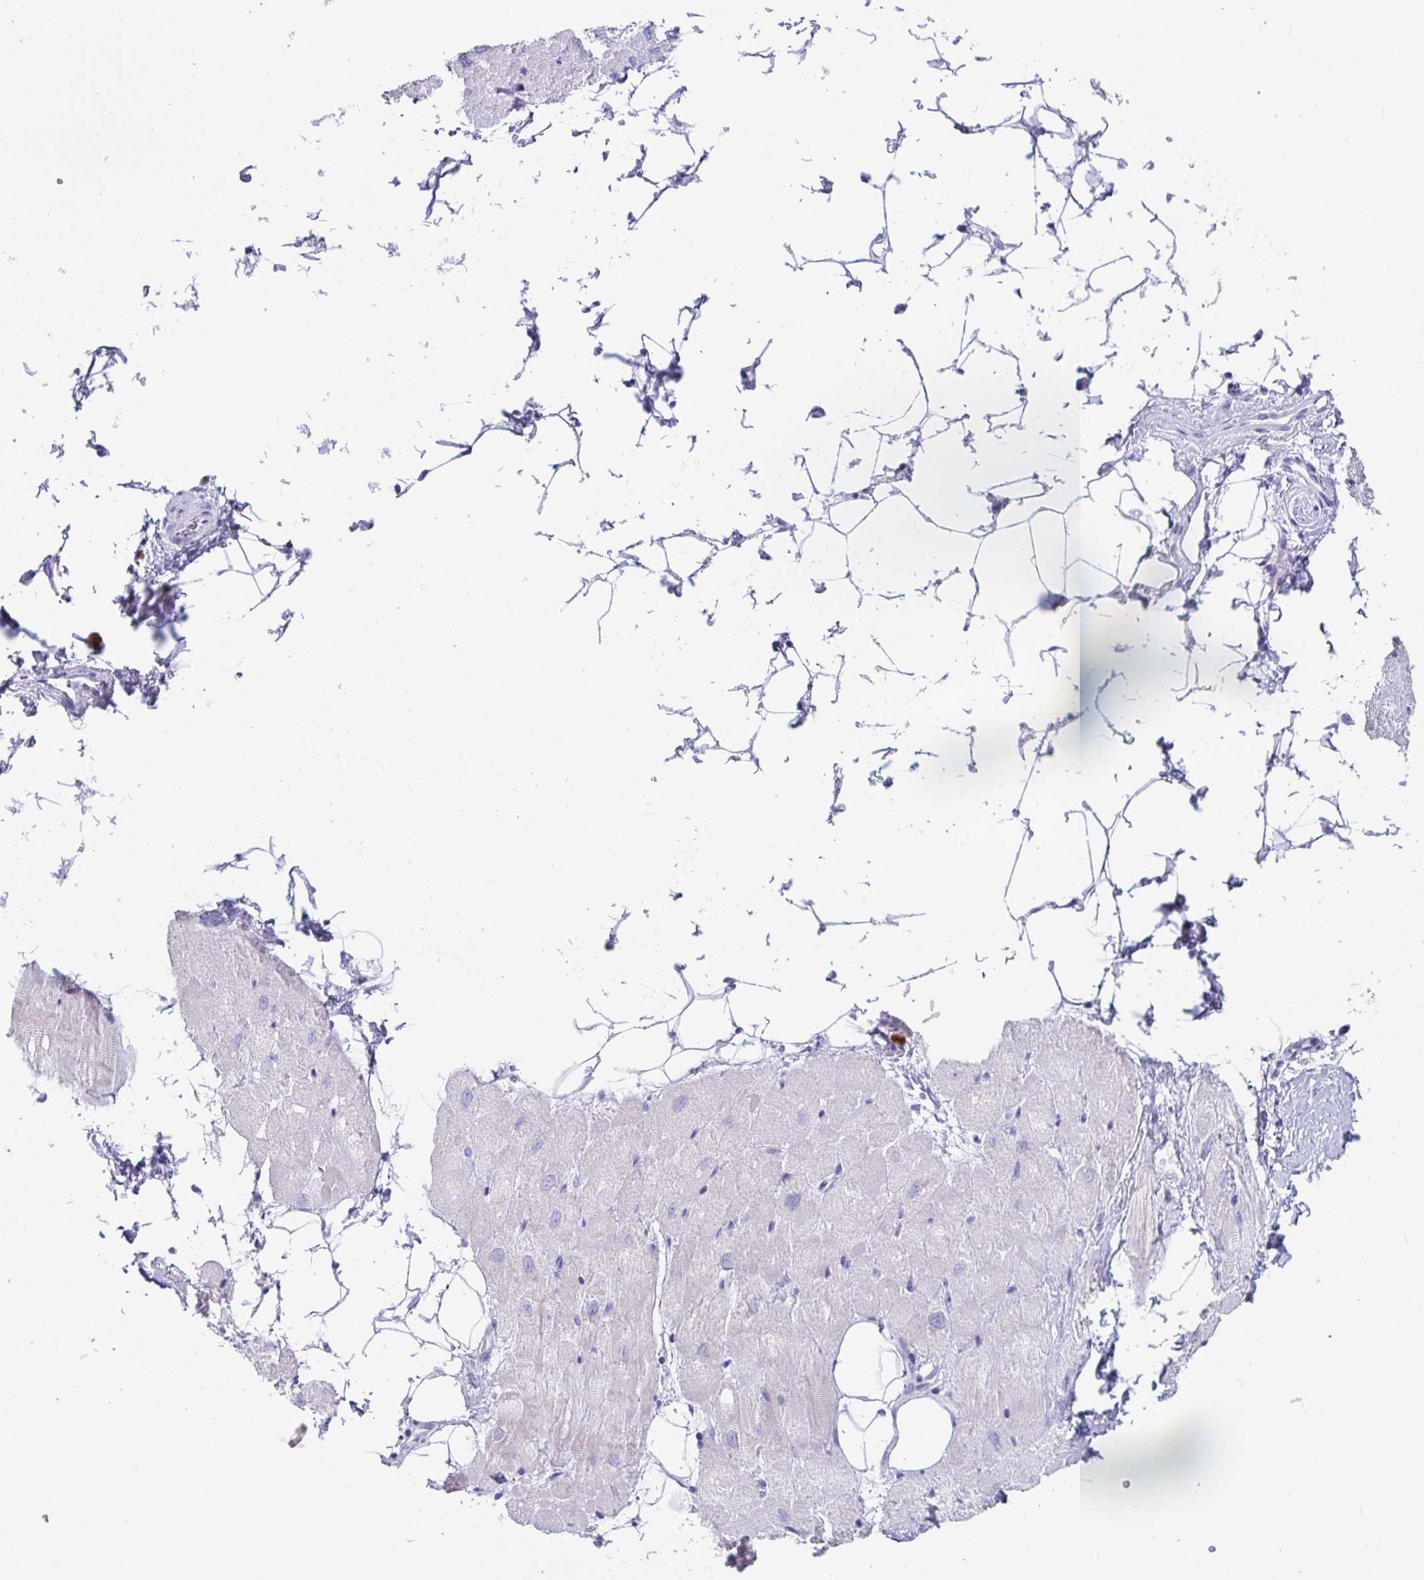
{"staining": {"intensity": "negative", "quantity": "none", "location": "none"}, "tissue": "heart muscle", "cell_type": "Cardiomyocytes", "image_type": "normal", "snomed": [{"axis": "morphology", "description": "Normal tissue, NOS"}, {"axis": "topography", "description": "Heart"}], "caption": "The immunohistochemistry (IHC) photomicrograph has no significant expression in cardiomyocytes of heart muscle. (DAB IHC with hematoxylin counter stain).", "gene": "PLA2G1B", "patient": {"sex": "male", "age": 62}}